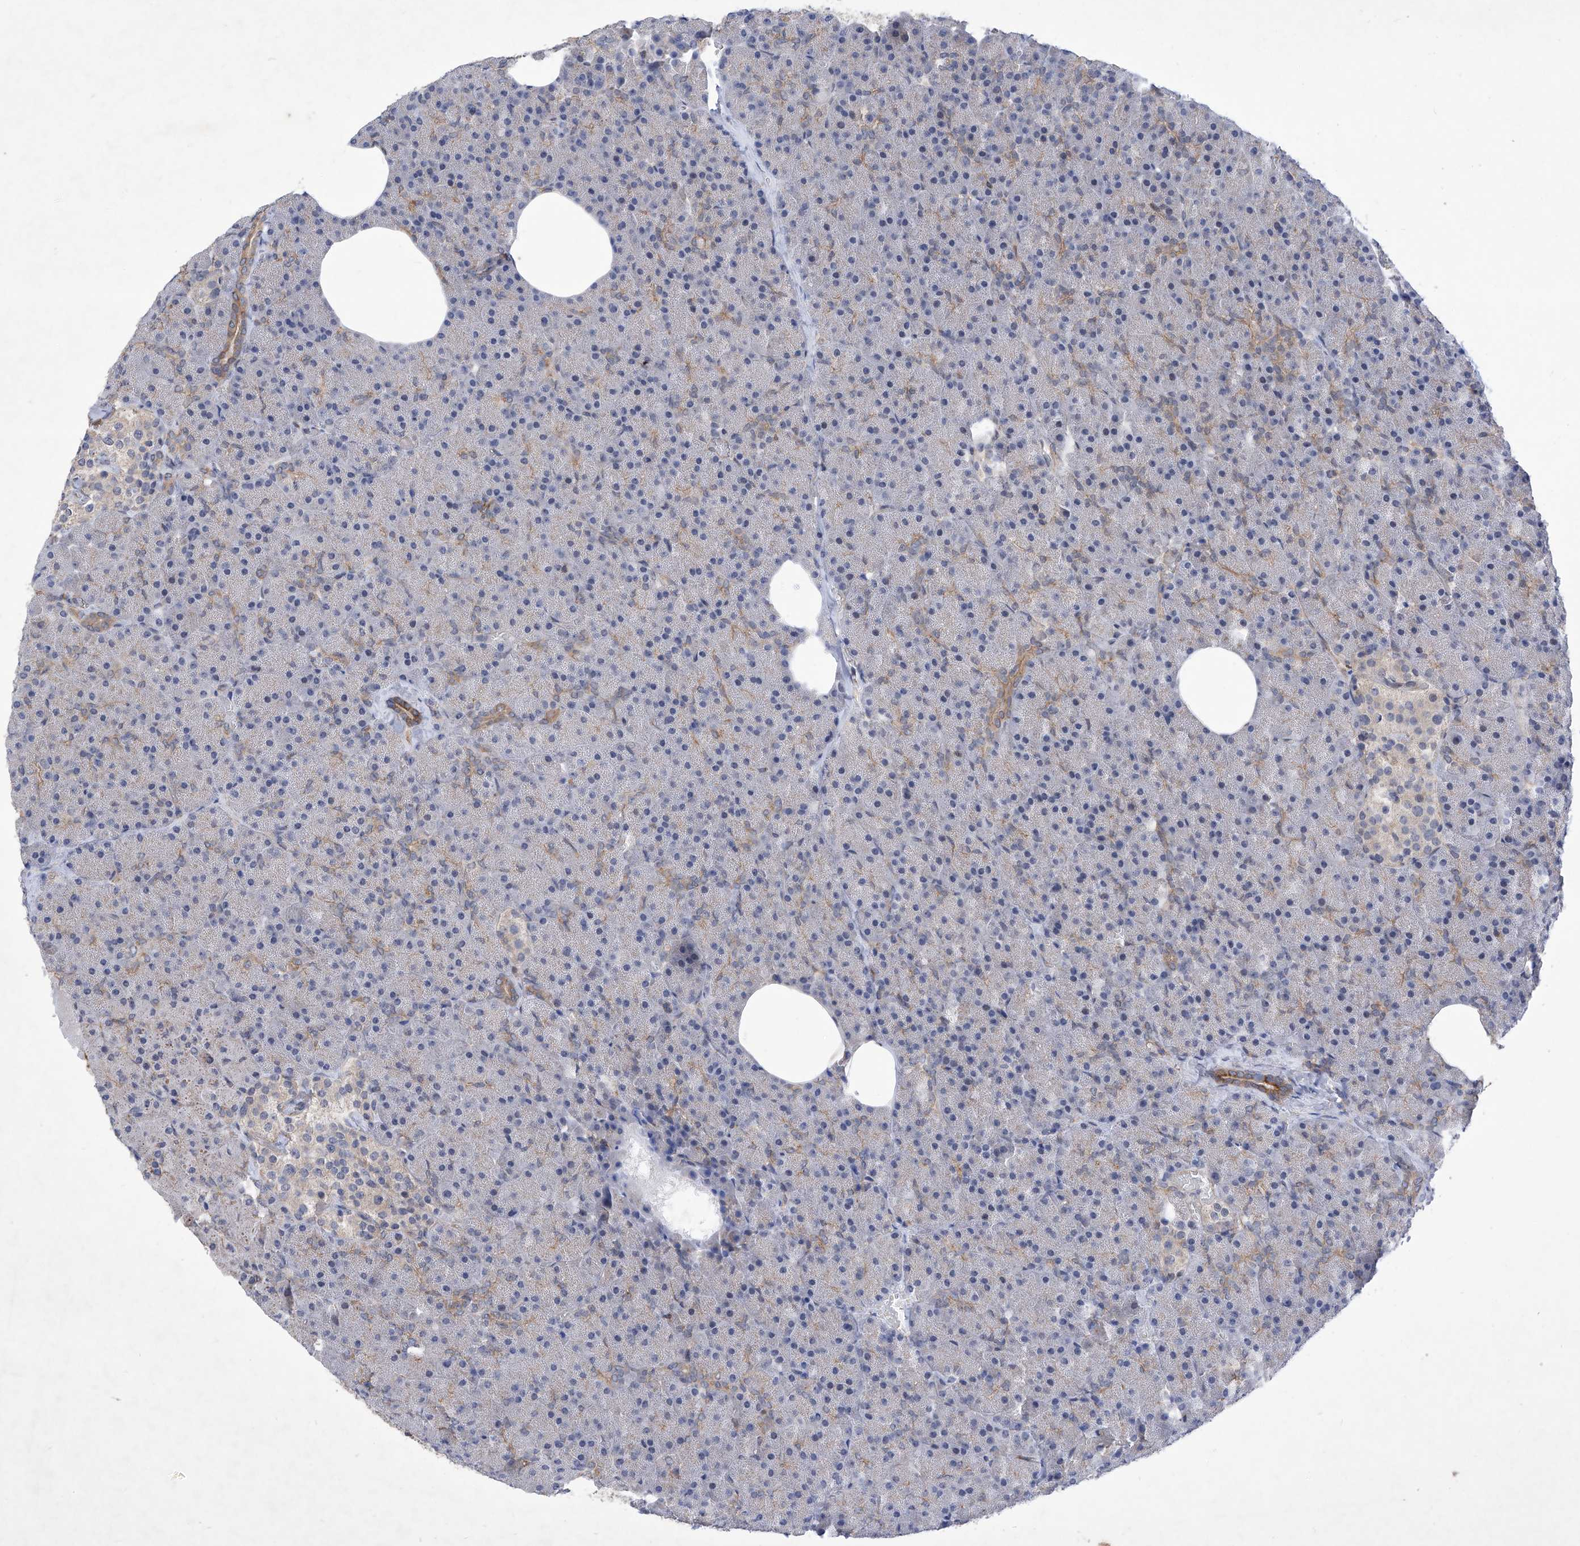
{"staining": {"intensity": "moderate", "quantity": "<25%", "location": "cytoplasmic/membranous"}, "tissue": "pancreas", "cell_type": "Exocrine glandular cells", "image_type": "normal", "snomed": [{"axis": "morphology", "description": "Normal tissue, NOS"}, {"axis": "morphology", "description": "Carcinoid, malignant, NOS"}, {"axis": "topography", "description": "Pancreas"}], "caption": "Exocrine glandular cells demonstrate low levels of moderate cytoplasmic/membranous positivity in about <25% of cells in unremarkable human pancreas. (DAB (3,3'-diaminobenzidine) = brown stain, brightfield microscopy at high magnification).", "gene": "KIFC2", "patient": {"sex": "female", "age": 35}}